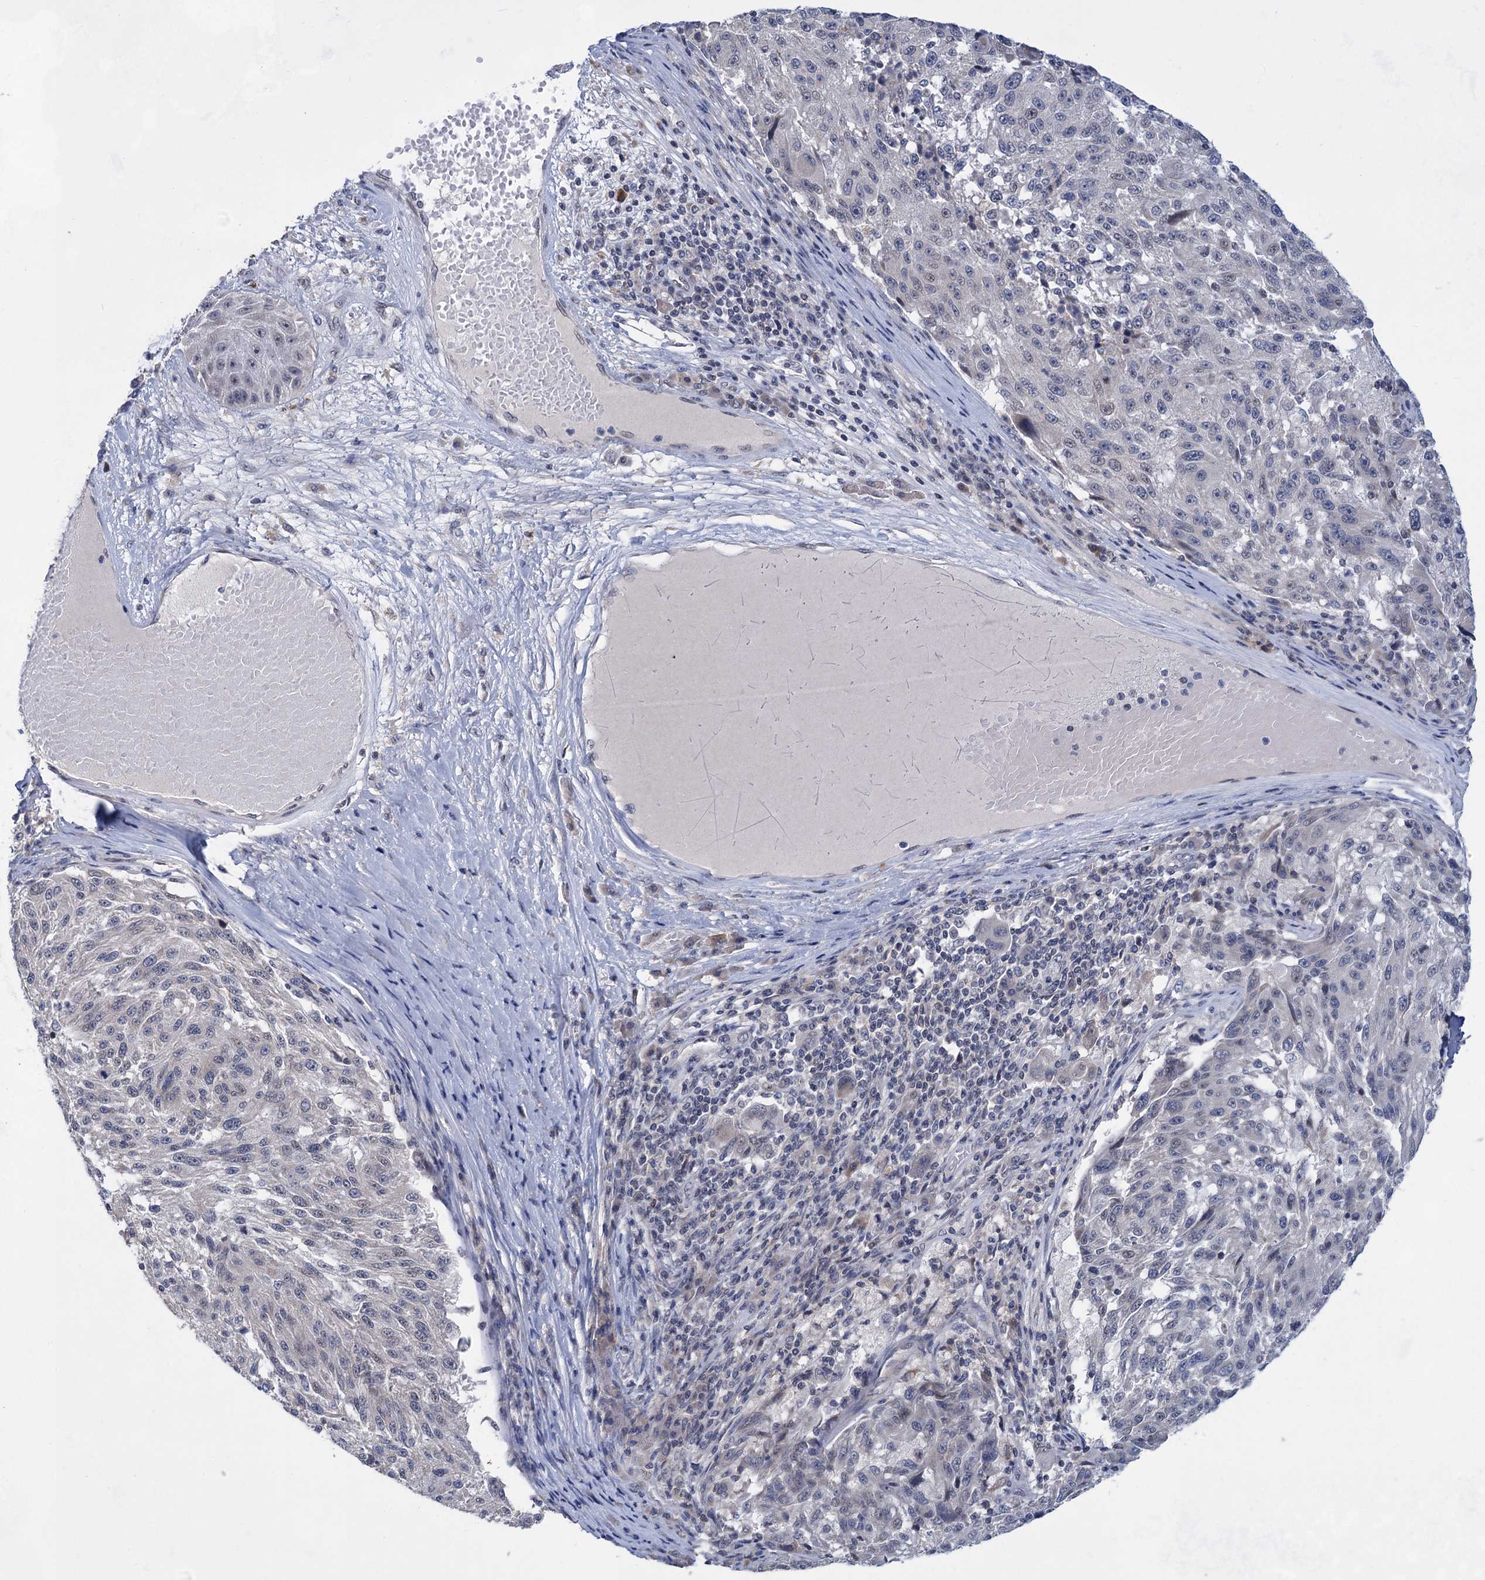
{"staining": {"intensity": "negative", "quantity": "none", "location": "none"}, "tissue": "melanoma", "cell_type": "Tumor cells", "image_type": "cancer", "snomed": [{"axis": "morphology", "description": "Malignant melanoma, NOS"}, {"axis": "topography", "description": "Skin"}], "caption": "Malignant melanoma was stained to show a protein in brown. There is no significant expression in tumor cells.", "gene": "TTC17", "patient": {"sex": "male", "age": 53}}